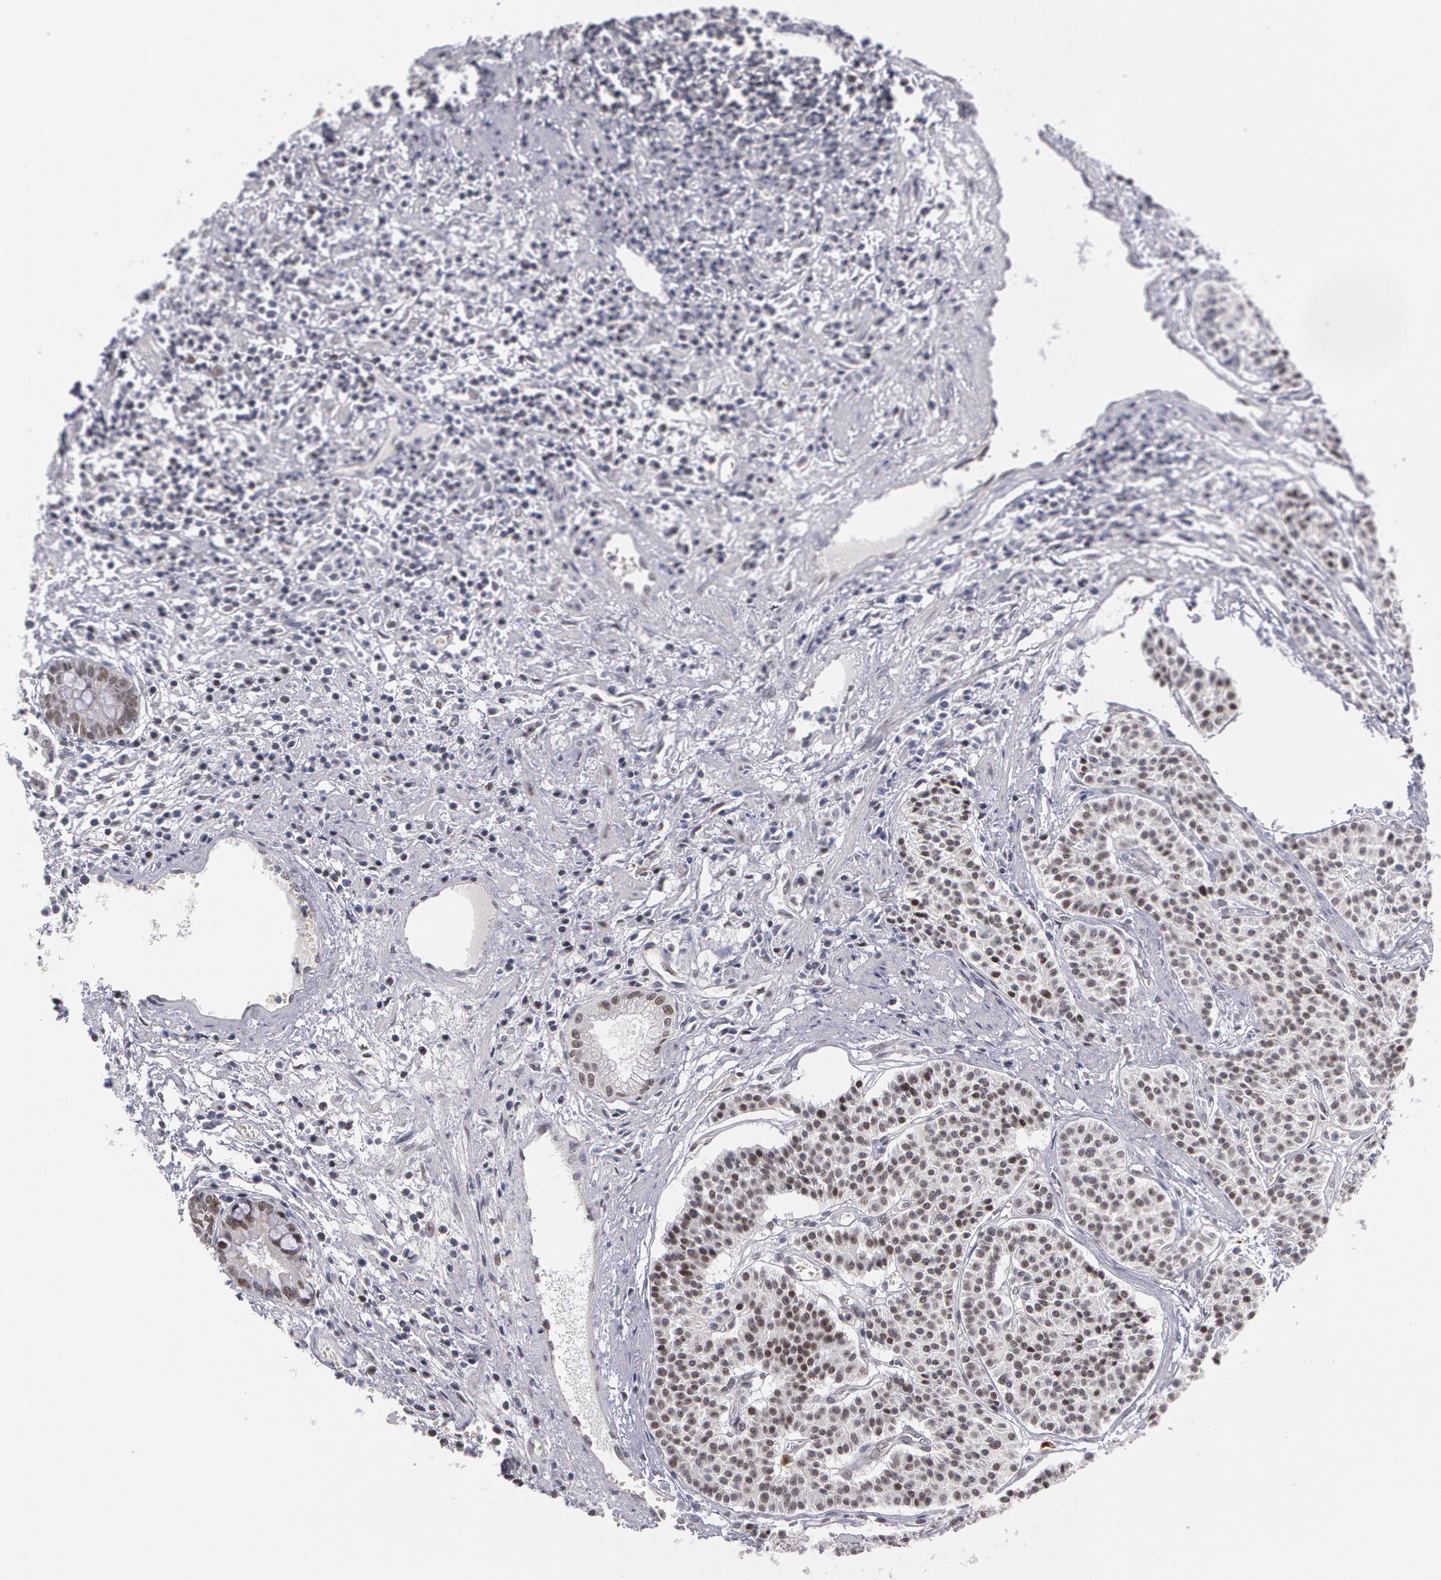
{"staining": {"intensity": "negative", "quantity": "none", "location": "none"}, "tissue": "carcinoid", "cell_type": "Tumor cells", "image_type": "cancer", "snomed": [{"axis": "morphology", "description": "Carcinoid, malignant, NOS"}, {"axis": "topography", "description": "Stomach"}], "caption": "Tumor cells are negative for protein expression in human carcinoid.", "gene": "PRICKLE1", "patient": {"sex": "female", "age": 76}}